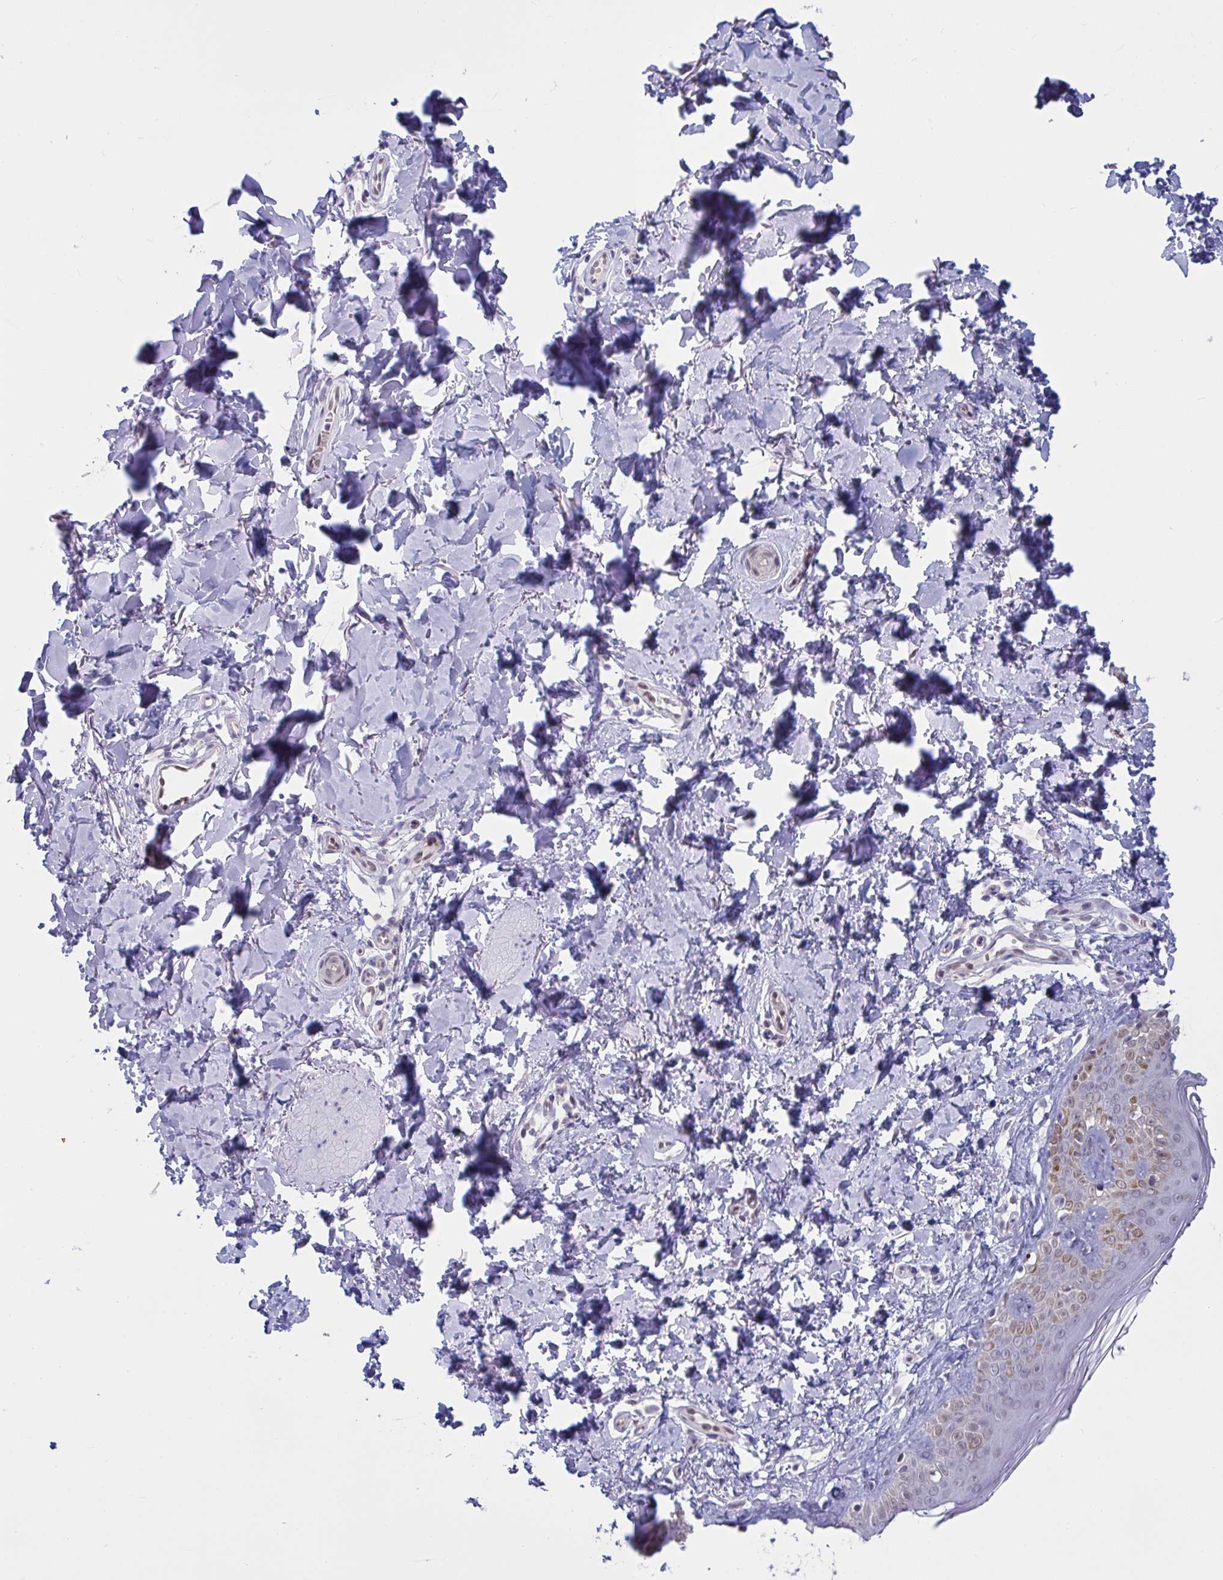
{"staining": {"intensity": "negative", "quantity": "none", "location": "none"}, "tissue": "skin", "cell_type": "Fibroblasts", "image_type": "normal", "snomed": [{"axis": "morphology", "description": "Normal tissue, NOS"}, {"axis": "topography", "description": "Skin"}, {"axis": "topography", "description": "Peripheral nerve tissue"}], "caption": "IHC micrograph of normal skin: skin stained with DAB shows no significant protein staining in fibroblasts. (IHC, brightfield microscopy, high magnification).", "gene": "TSN", "patient": {"sex": "female", "age": 45}}